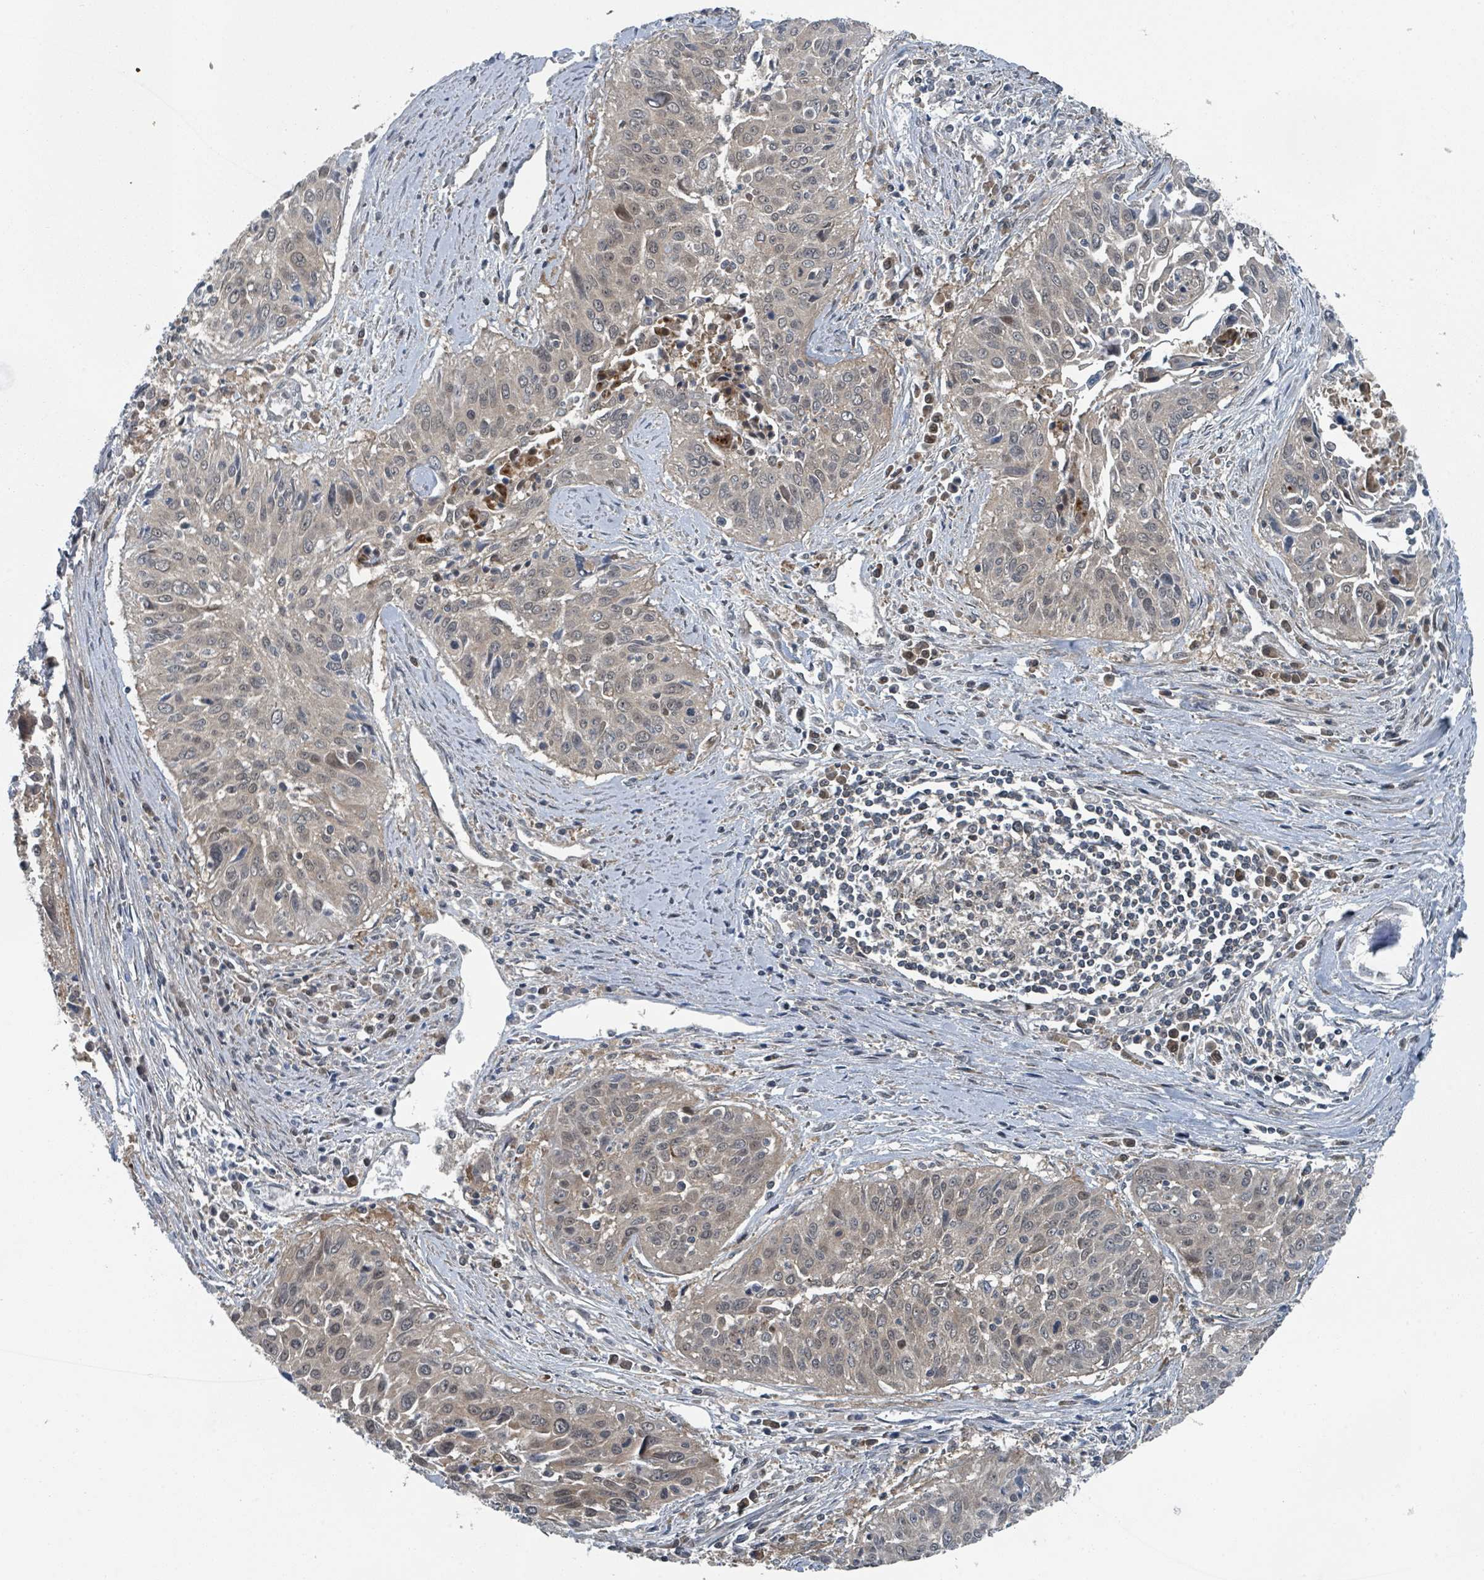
{"staining": {"intensity": "weak", "quantity": "<25%", "location": "cytoplasmic/membranous,nuclear"}, "tissue": "cervical cancer", "cell_type": "Tumor cells", "image_type": "cancer", "snomed": [{"axis": "morphology", "description": "Squamous cell carcinoma, NOS"}, {"axis": "topography", "description": "Cervix"}], "caption": "Protein analysis of cervical cancer displays no significant staining in tumor cells.", "gene": "GOLGA7", "patient": {"sex": "female", "age": 55}}